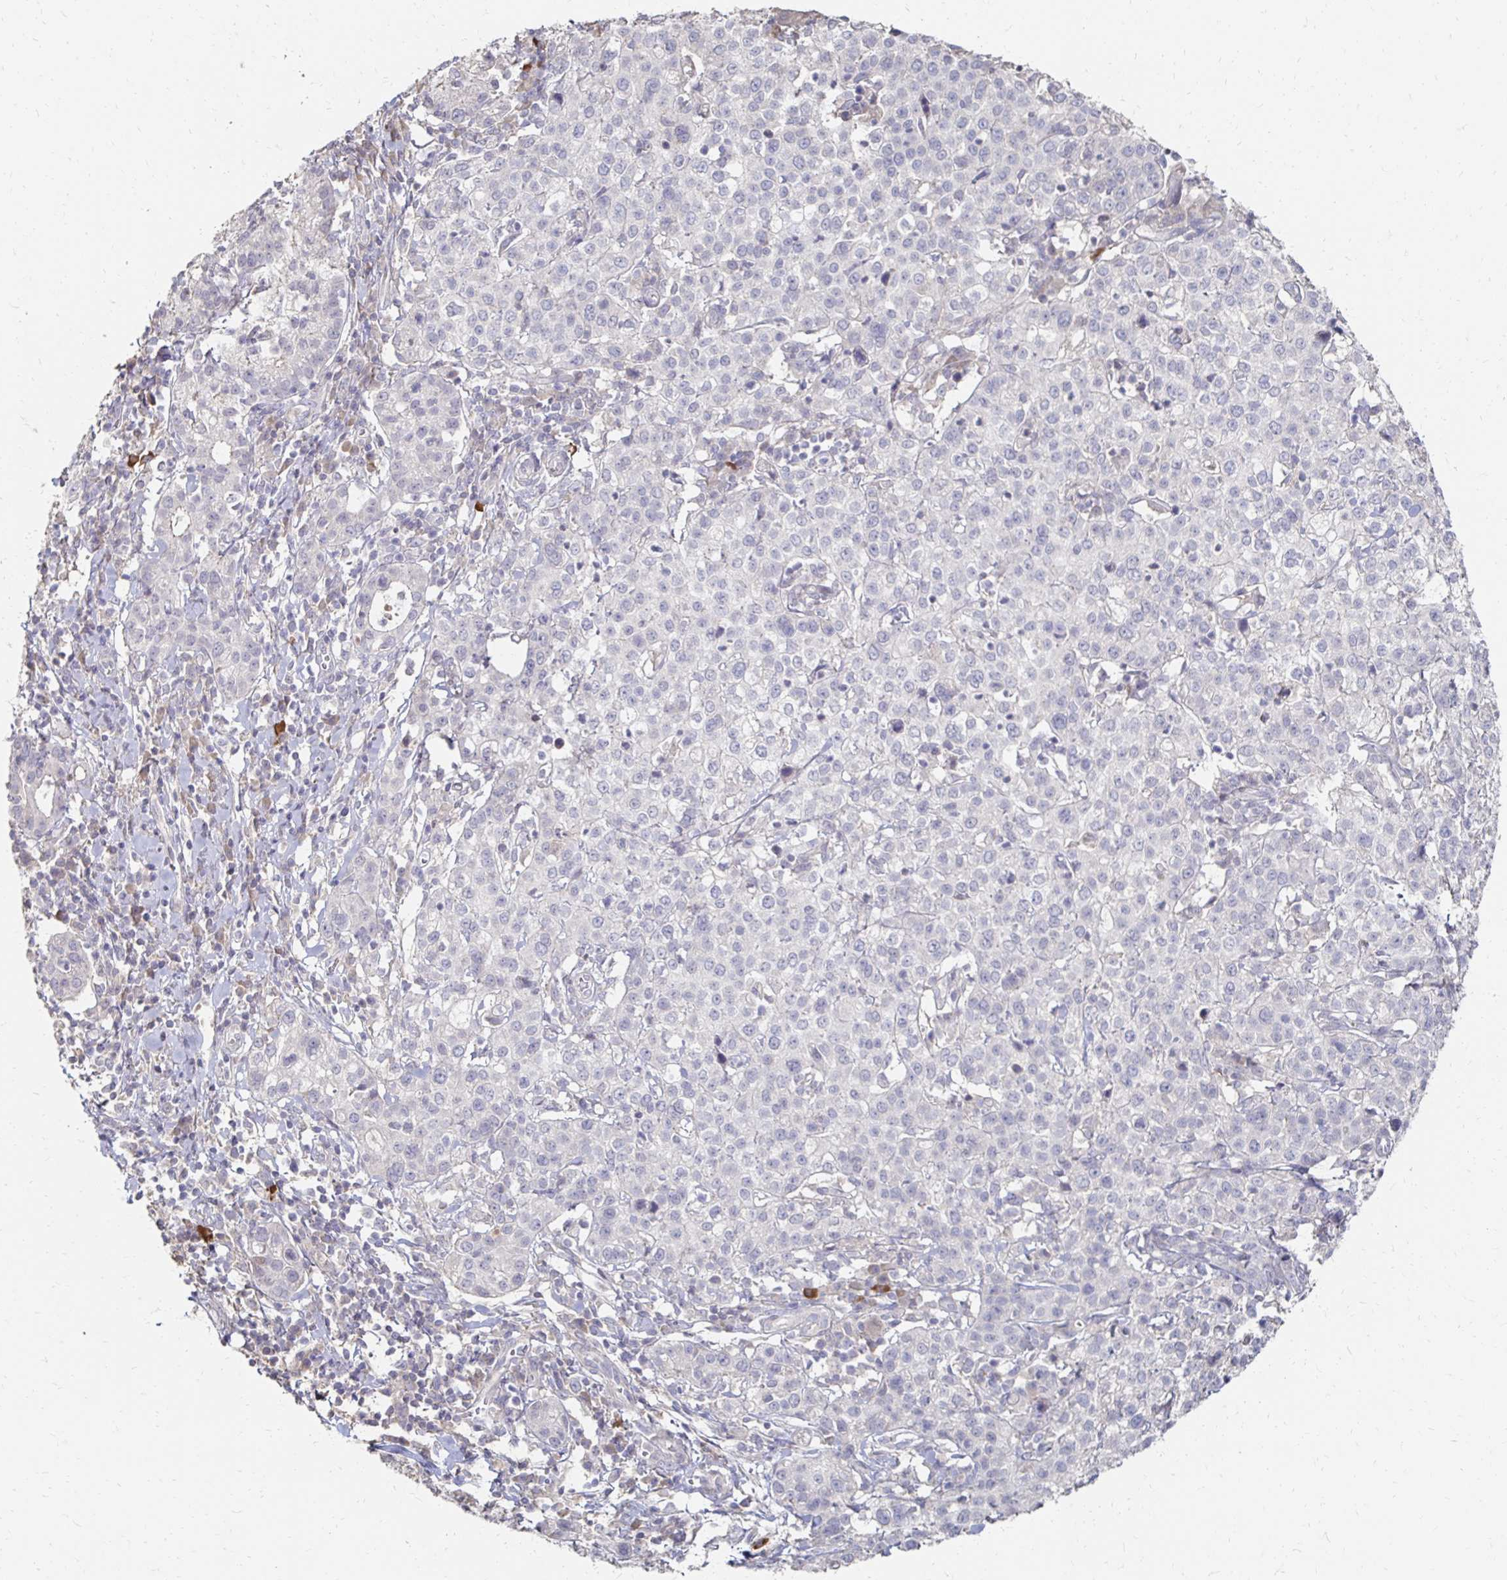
{"staining": {"intensity": "negative", "quantity": "none", "location": "none"}, "tissue": "cervical cancer", "cell_type": "Tumor cells", "image_type": "cancer", "snomed": [{"axis": "morphology", "description": "Normal tissue, NOS"}, {"axis": "morphology", "description": "Adenocarcinoma, NOS"}, {"axis": "topography", "description": "Cervix"}], "caption": "This is an immunohistochemistry (IHC) micrograph of human cervical adenocarcinoma. There is no expression in tumor cells.", "gene": "ZNF727", "patient": {"sex": "female", "age": 44}}